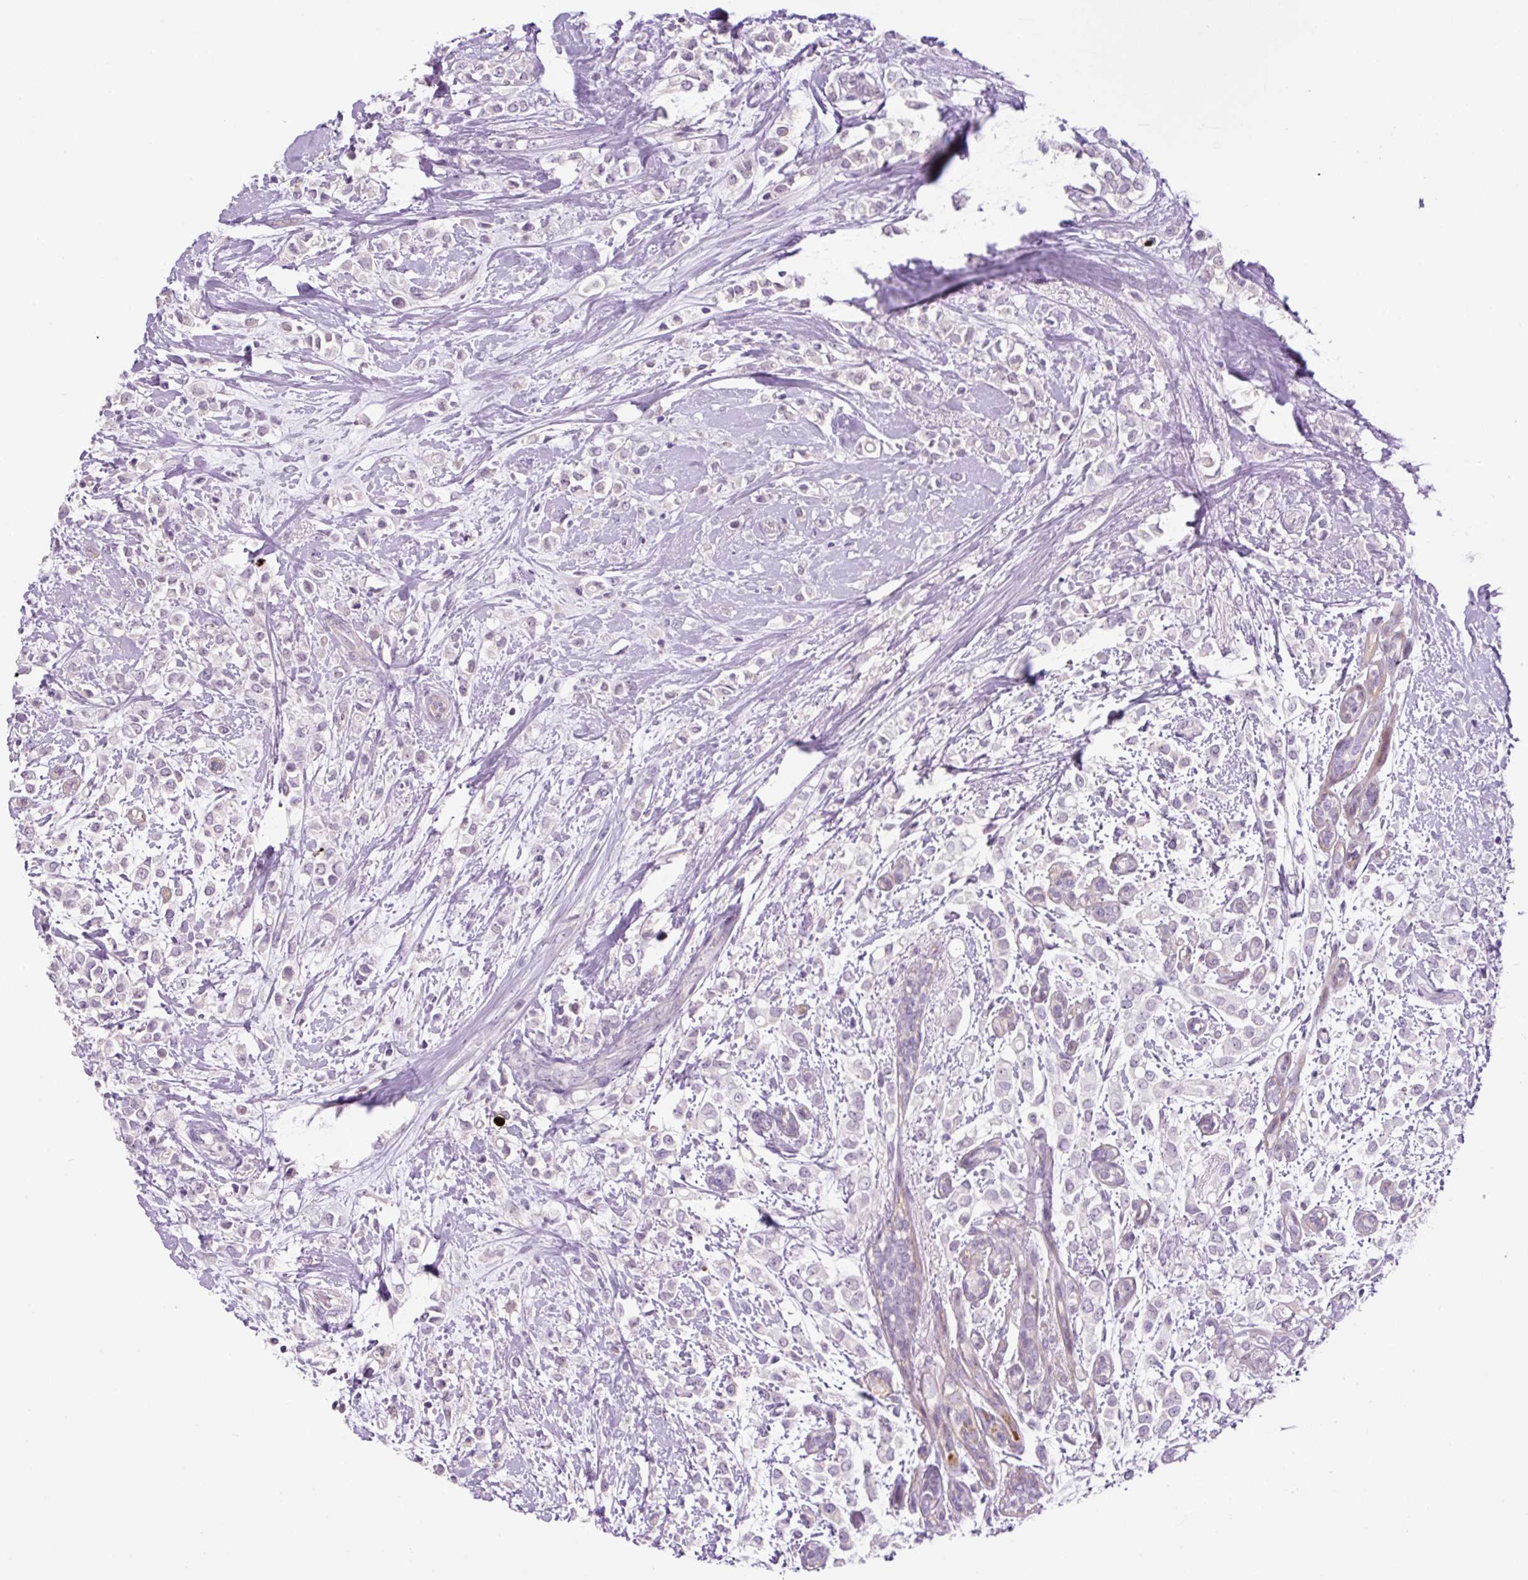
{"staining": {"intensity": "negative", "quantity": "none", "location": "none"}, "tissue": "breast cancer", "cell_type": "Tumor cells", "image_type": "cancer", "snomed": [{"axis": "morphology", "description": "Lobular carcinoma"}, {"axis": "topography", "description": "Breast"}], "caption": "Immunohistochemistry histopathology image of neoplastic tissue: breast cancer stained with DAB reveals no significant protein positivity in tumor cells.", "gene": "OGDHL", "patient": {"sex": "female", "age": 68}}